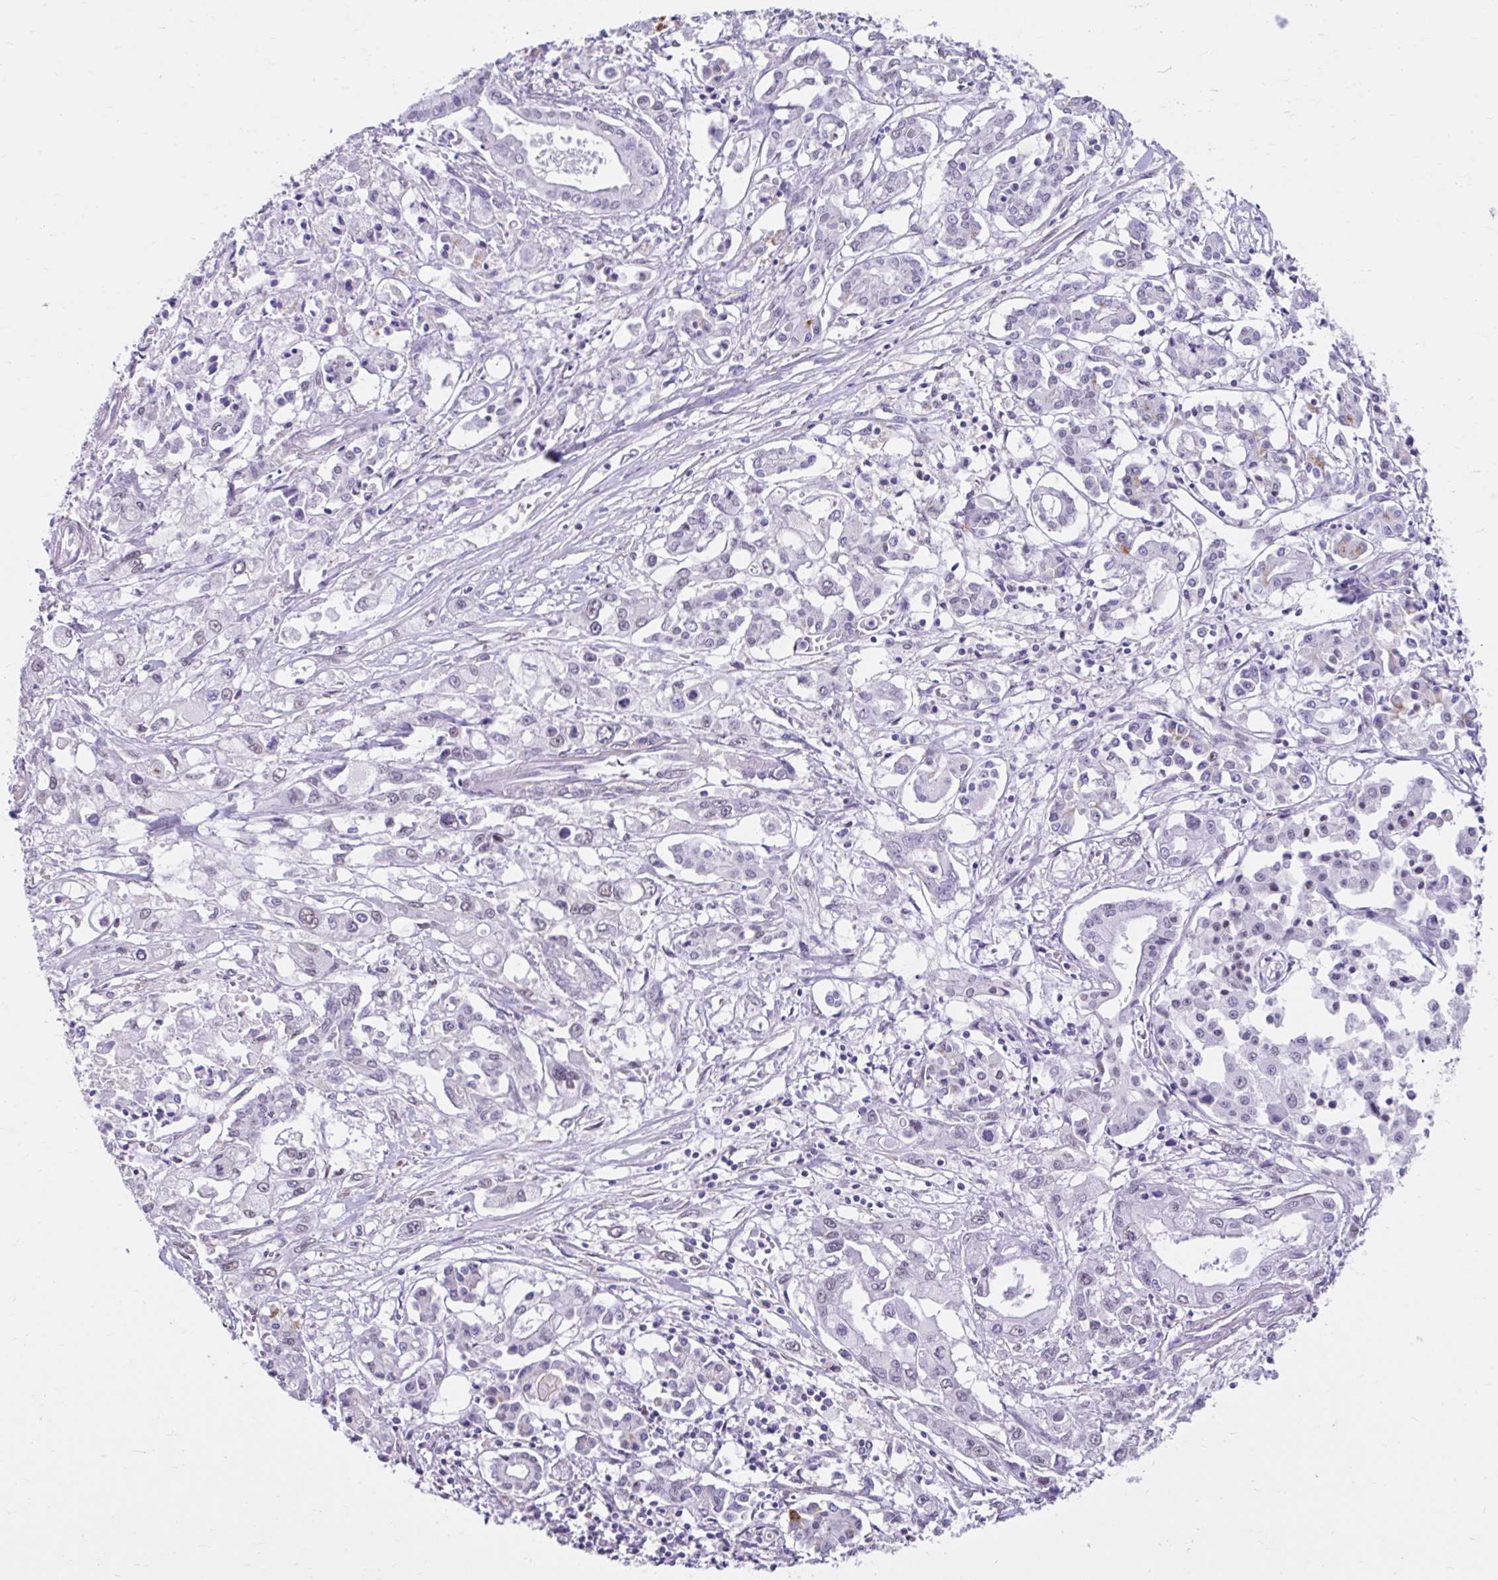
{"staining": {"intensity": "negative", "quantity": "none", "location": "none"}, "tissue": "pancreatic cancer", "cell_type": "Tumor cells", "image_type": "cancer", "snomed": [{"axis": "morphology", "description": "Adenocarcinoma, NOS"}, {"axis": "topography", "description": "Pancreas"}], "caption": "This is an IHC micrograph of pancreatic cancer (adenocarcinoma). There is no staining in tumor cells.", "gene": "DCAF17", "patient": {"sex": "male", "age": 71}}